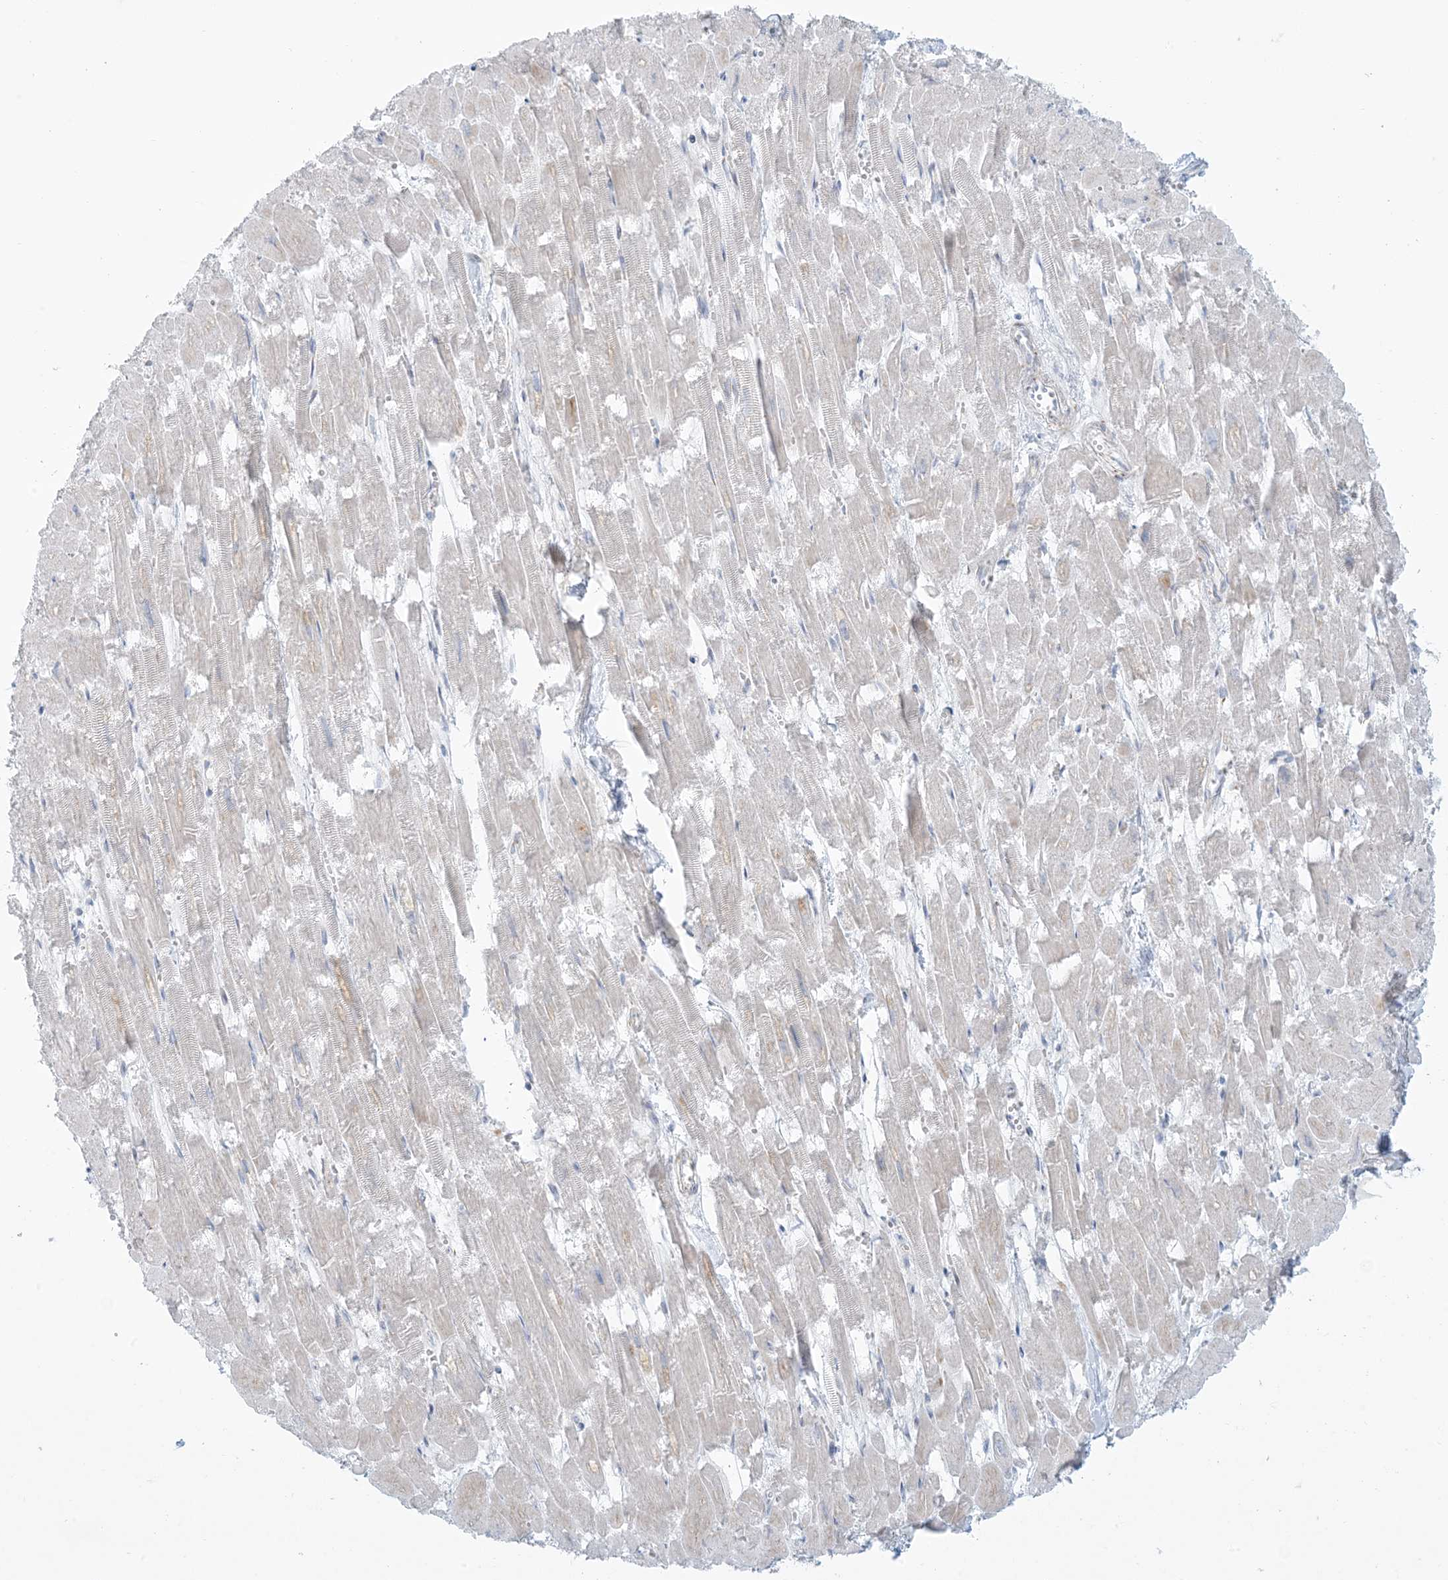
{"staining": {"intensity": "moderate", "quantity": "<25%", "location": "cytoplasmic/membranous"}, "tissue": "heart muscle", "cell_type": "Cardiomyocytes", "image_type": "normal", "snomed": [{"axis": "morphology", "description": "Normal tissue, NOS"}, {"axis": "topography", "description": "Heart"}], "caption": "Heart muscle stained for a protein exhibits moderate cytoplasmic/membranous positivity in cardiomyocytes. (IHC, brightfield microscopy, high magnification).", "gene": "AFTPH", "patient": {"sex": "male", "age": 54}}